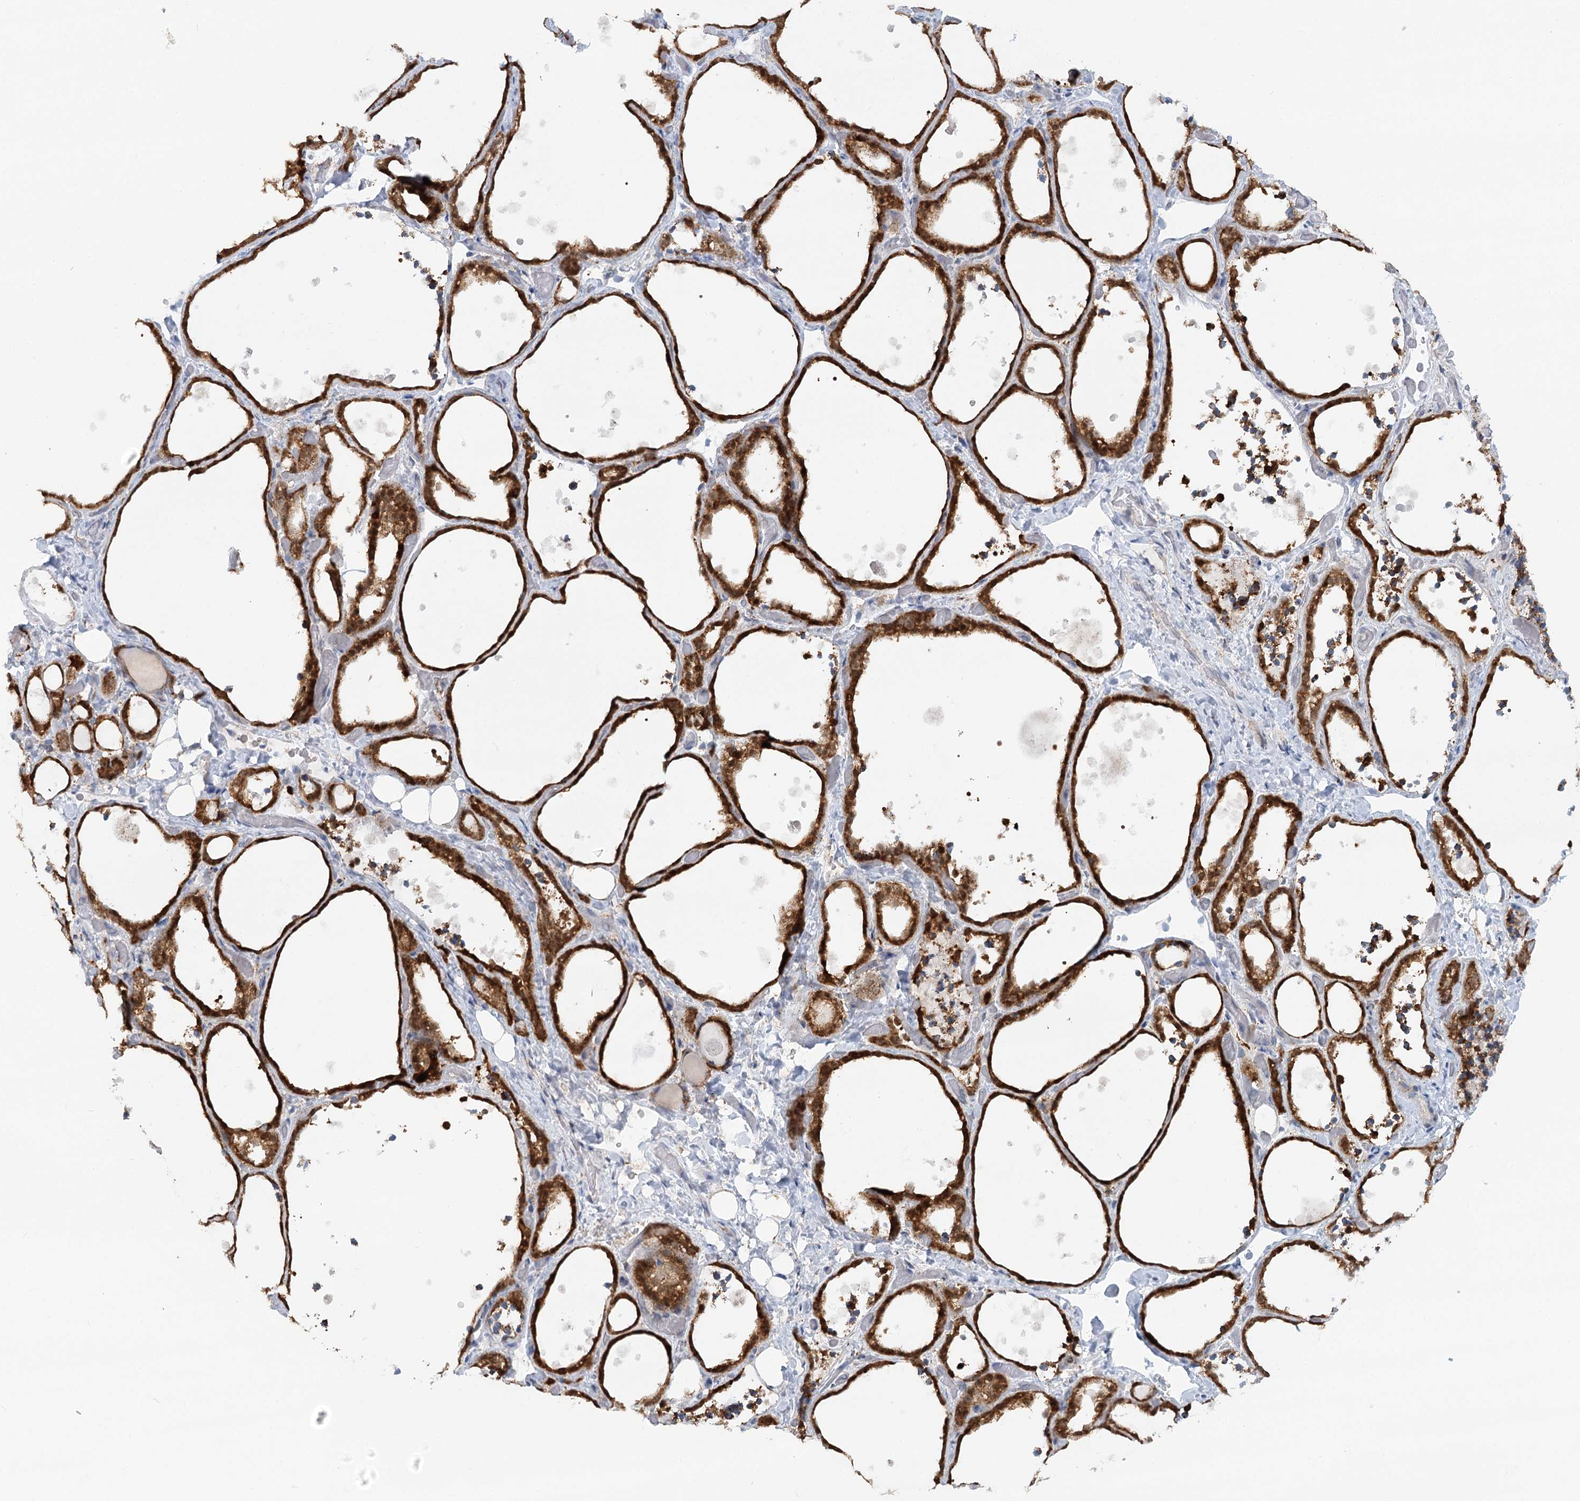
{"staining": {"intensity": "strong", "quantity": ">75%", "location": "cytoplasmic/membranous"}, "tissue": "thyroid gland", "cell_type": "Glandular cells", "image_type": "normal", "snomed": [{"axis": "morphology", "description": "Normal tissue, NOS"}, {"axis": "topography", "description": "Thyroid gland"}], "caption": "Immunohistochemistry staining of unremarkable thyroid gland, which displays high levels of strong cytoplasmic/membranous expression in about >75% of glandular cells indicating strong cytoplasmic/membranous protein staining. The staining was performed using DAB (3,3'-diaminobenzidine) (brown) for protein detection and nuclei were counterstained in hematoxylin (blue).", "gene": "TAS1R1", "patient": {"sex": "female", "age": 44}}